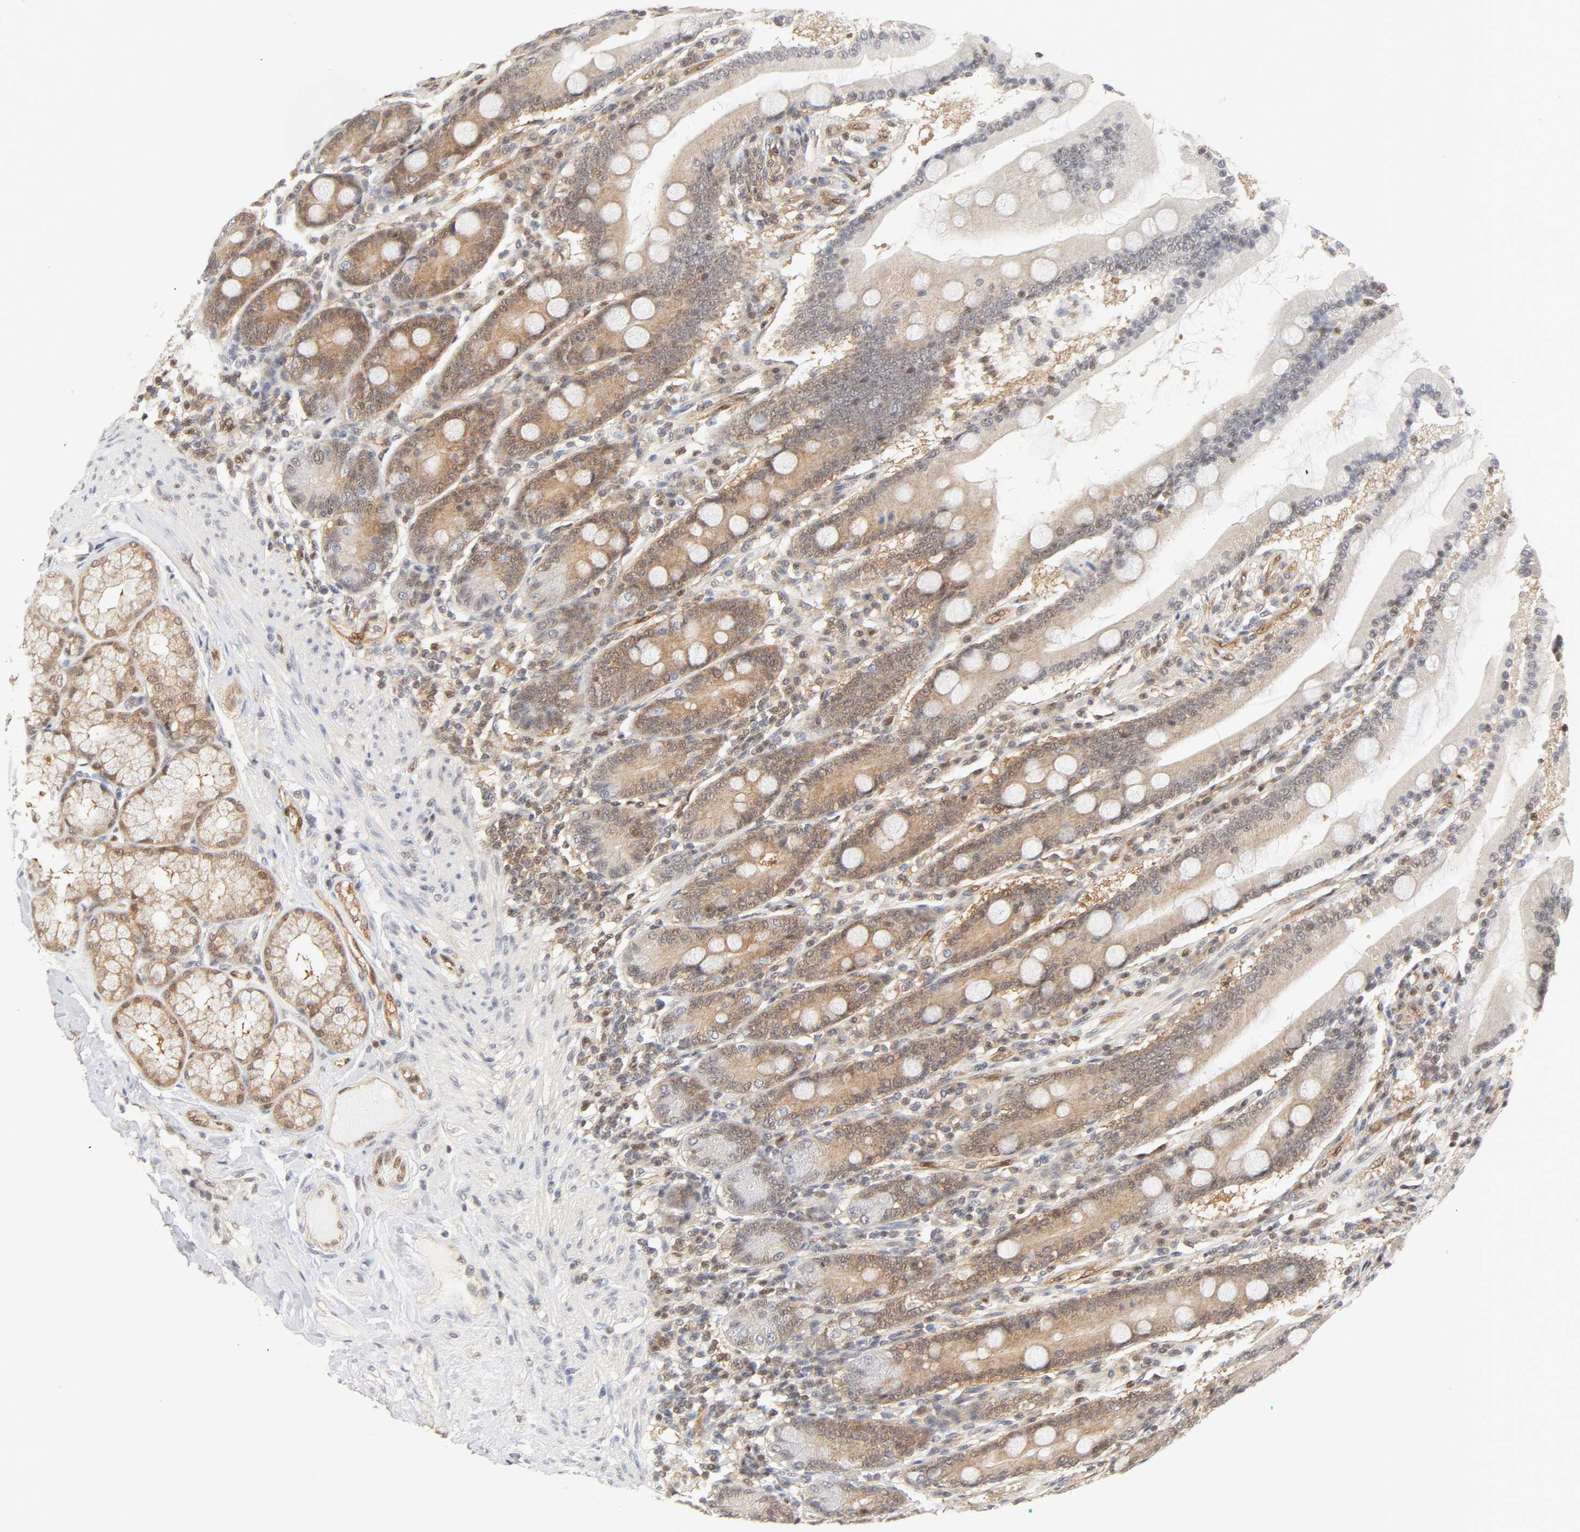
{"staining": {"intensity": "moderate", "quantity": ">75%", "location": "cytoplasmic/membranous,nuclear"}, "tissue": "duodenum", "cell_type": "Glandular cells", "image_type": "normal", "snomed": [{"axis": "morphology", "description": "Normal tissue, NOS"}, {"axis": "topography", "description": "Duodenum"}], "caption": "The micrograph demonstrates immunohistochemical staining of unremarkable duodenum. There is moderate cytoplasmic/membranous,nuclear expression is appreciated in about >75% of glandular cells. (DAB (3,3'-diaminobenzidine) IHC with brightfield microscopy, high magnification).", "gene": "CDC37", "patient": {"sex": "female", "age": 64}}